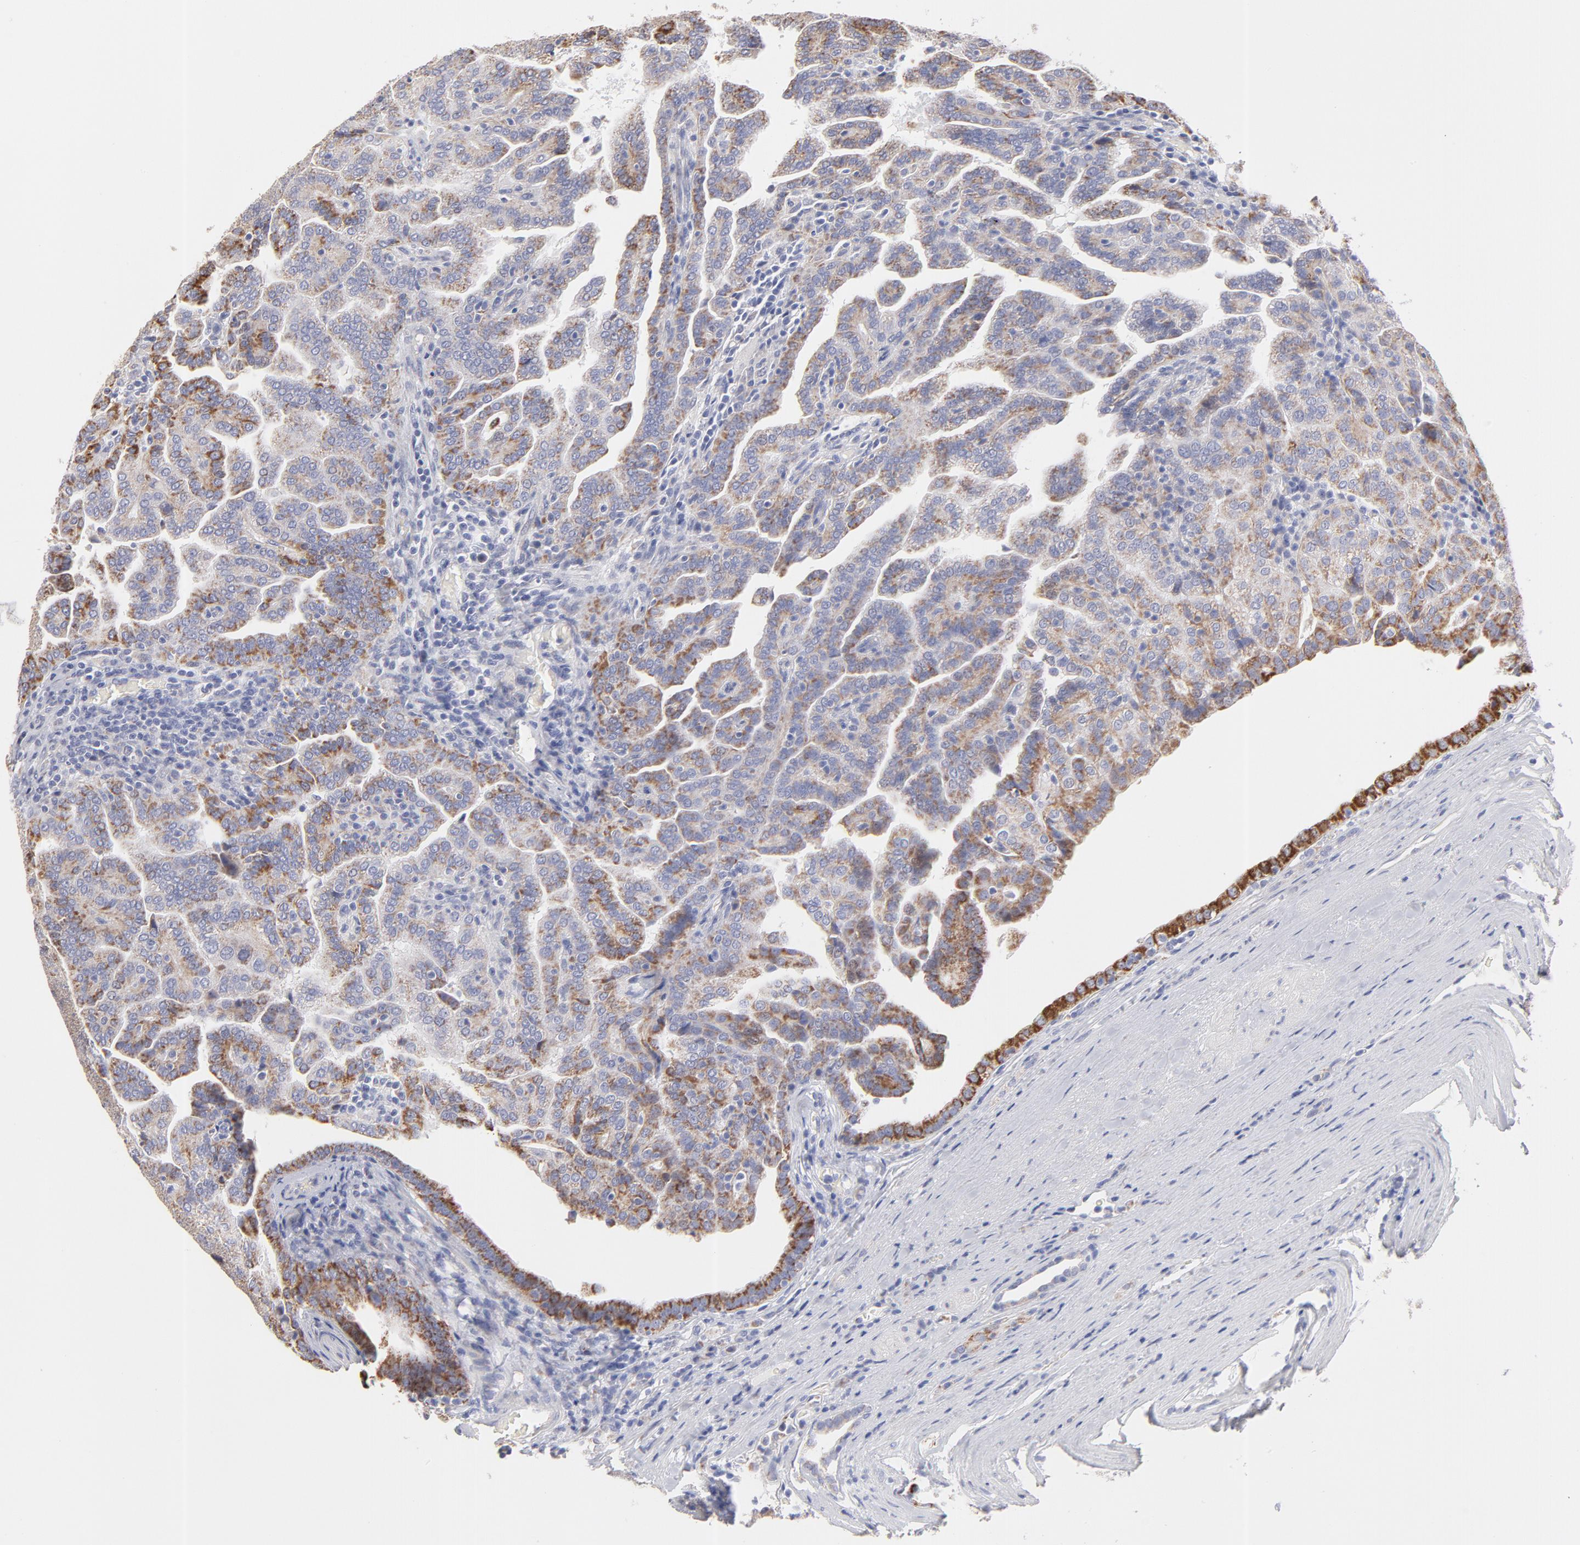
{"staining": {"intensity": "moderate", "quantity": ">75%", "location": "cytoplasmic/membranous"}, "tissue": "renal cancer", "cell_type": "Tumor cells", "image_type": "cancer", "snomed": [{"axis": "morphology", "description": "Adenocarcinoma, NOS"}, {"axis": "topography", "description": "Kidney"}], "caption": "Immunohistochemistry (IHC) histopathology image of renal cancer (adenocarcinoma) stained for a protein (brown), which shows medium levels of moderate cytoplasmic/membranous positivity in approximately >75% of tumor cells.", "gene": "TST", "patient": {"sex": "male", "age": 61}}